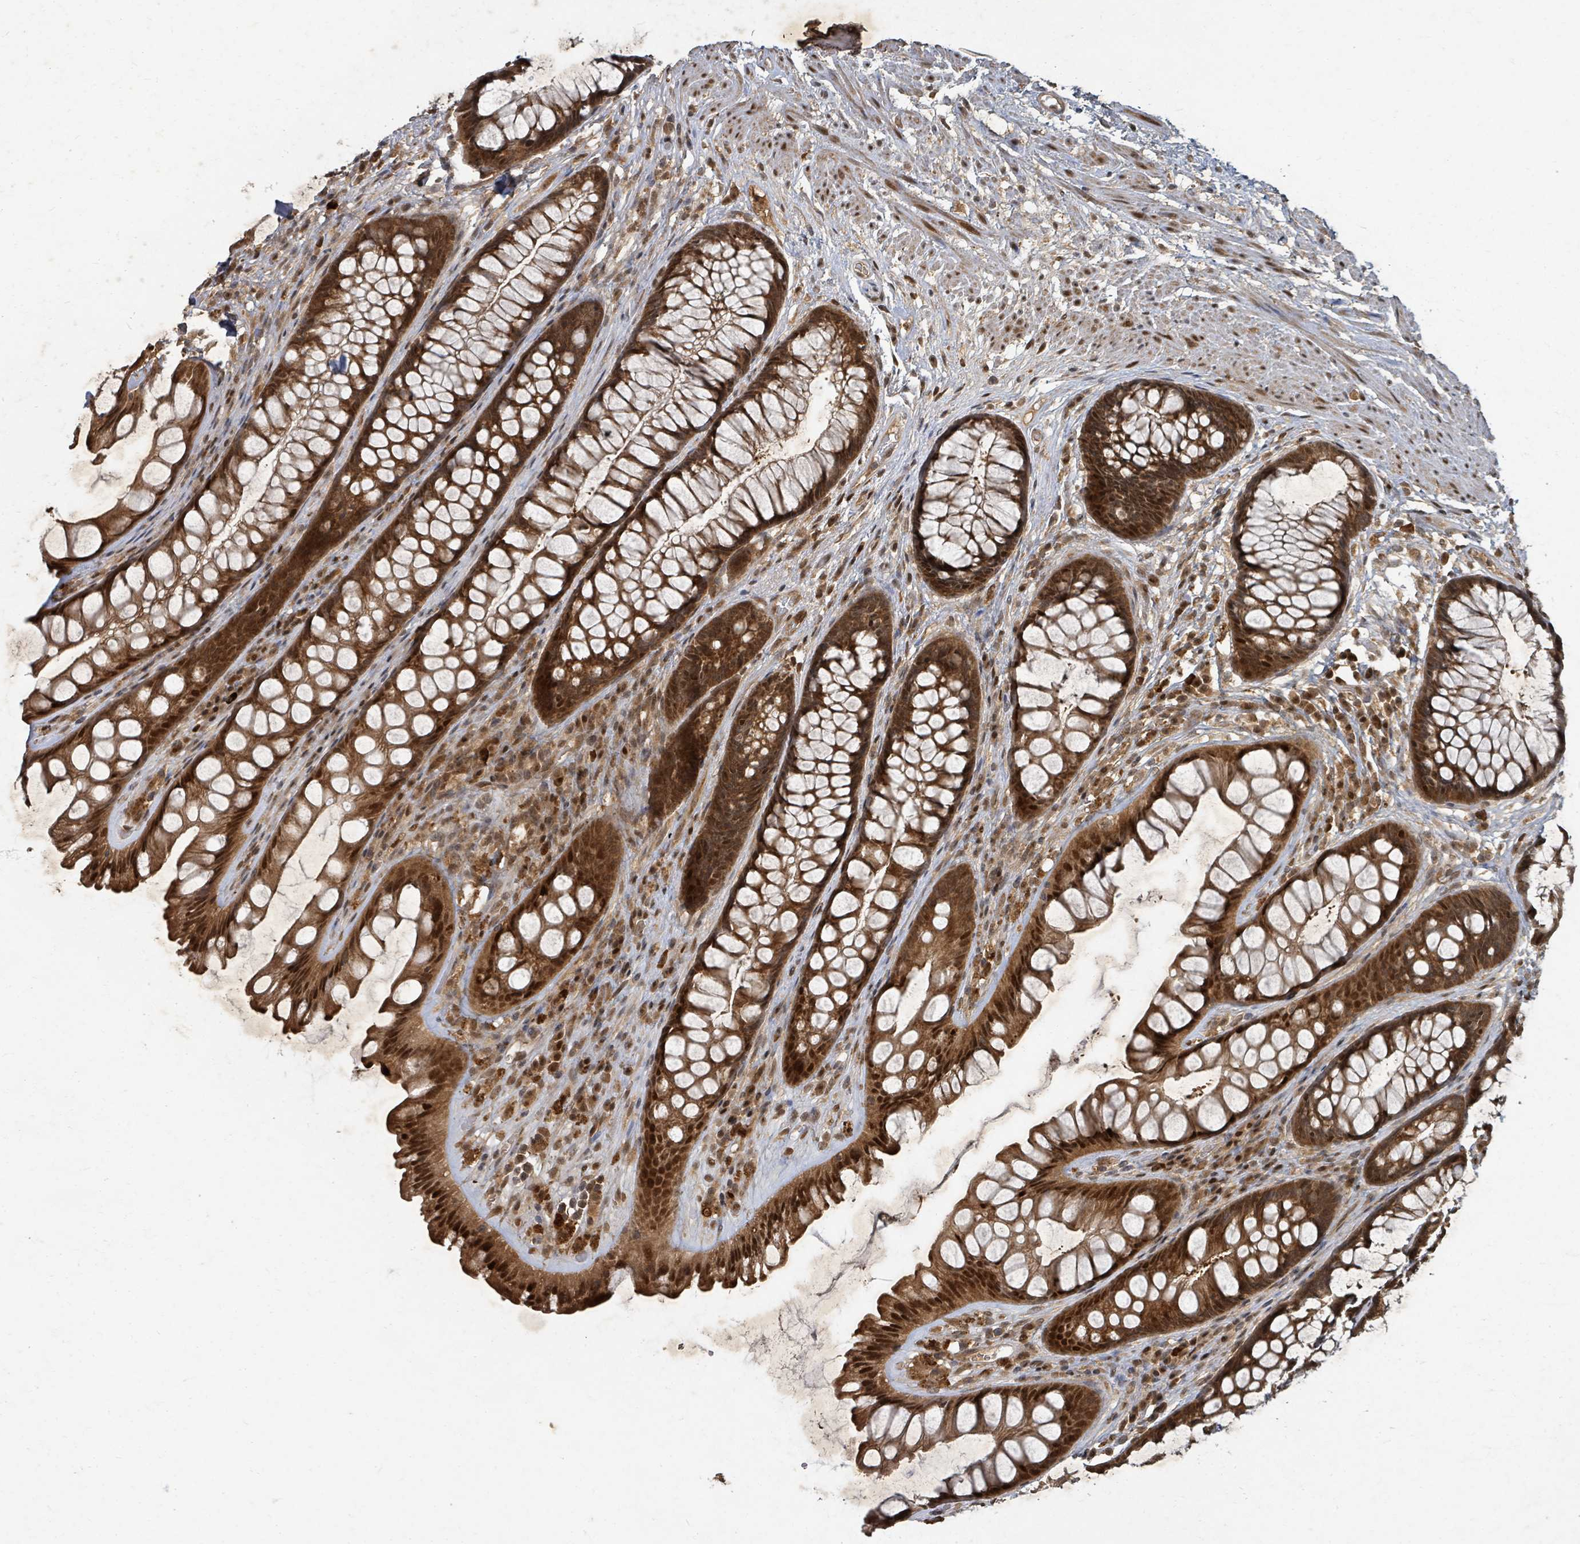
{"staining": {"intensity": "strong", "quantity": ">75%", "location": "cytoplasmic/membranous,nuclear"}, "tissue": "rectum", "cell_type": "Glandular cells", "image_type": "normal", "snomed": [{"axis": "morphology", "description": "Normal tissue, NOS"}, {"axis": "topography", "description": "Rectum"}], "caption": "Rectum stained with DAB (3,3'-diaminobenzidine) immunohistochemistry reveals high levels of strong cytoplasmic/membranous,nuclear positivity in approximately >75% of glandular cells.", "gene": "KDM4E", "patient": {"sex": "male", "age": 74}}